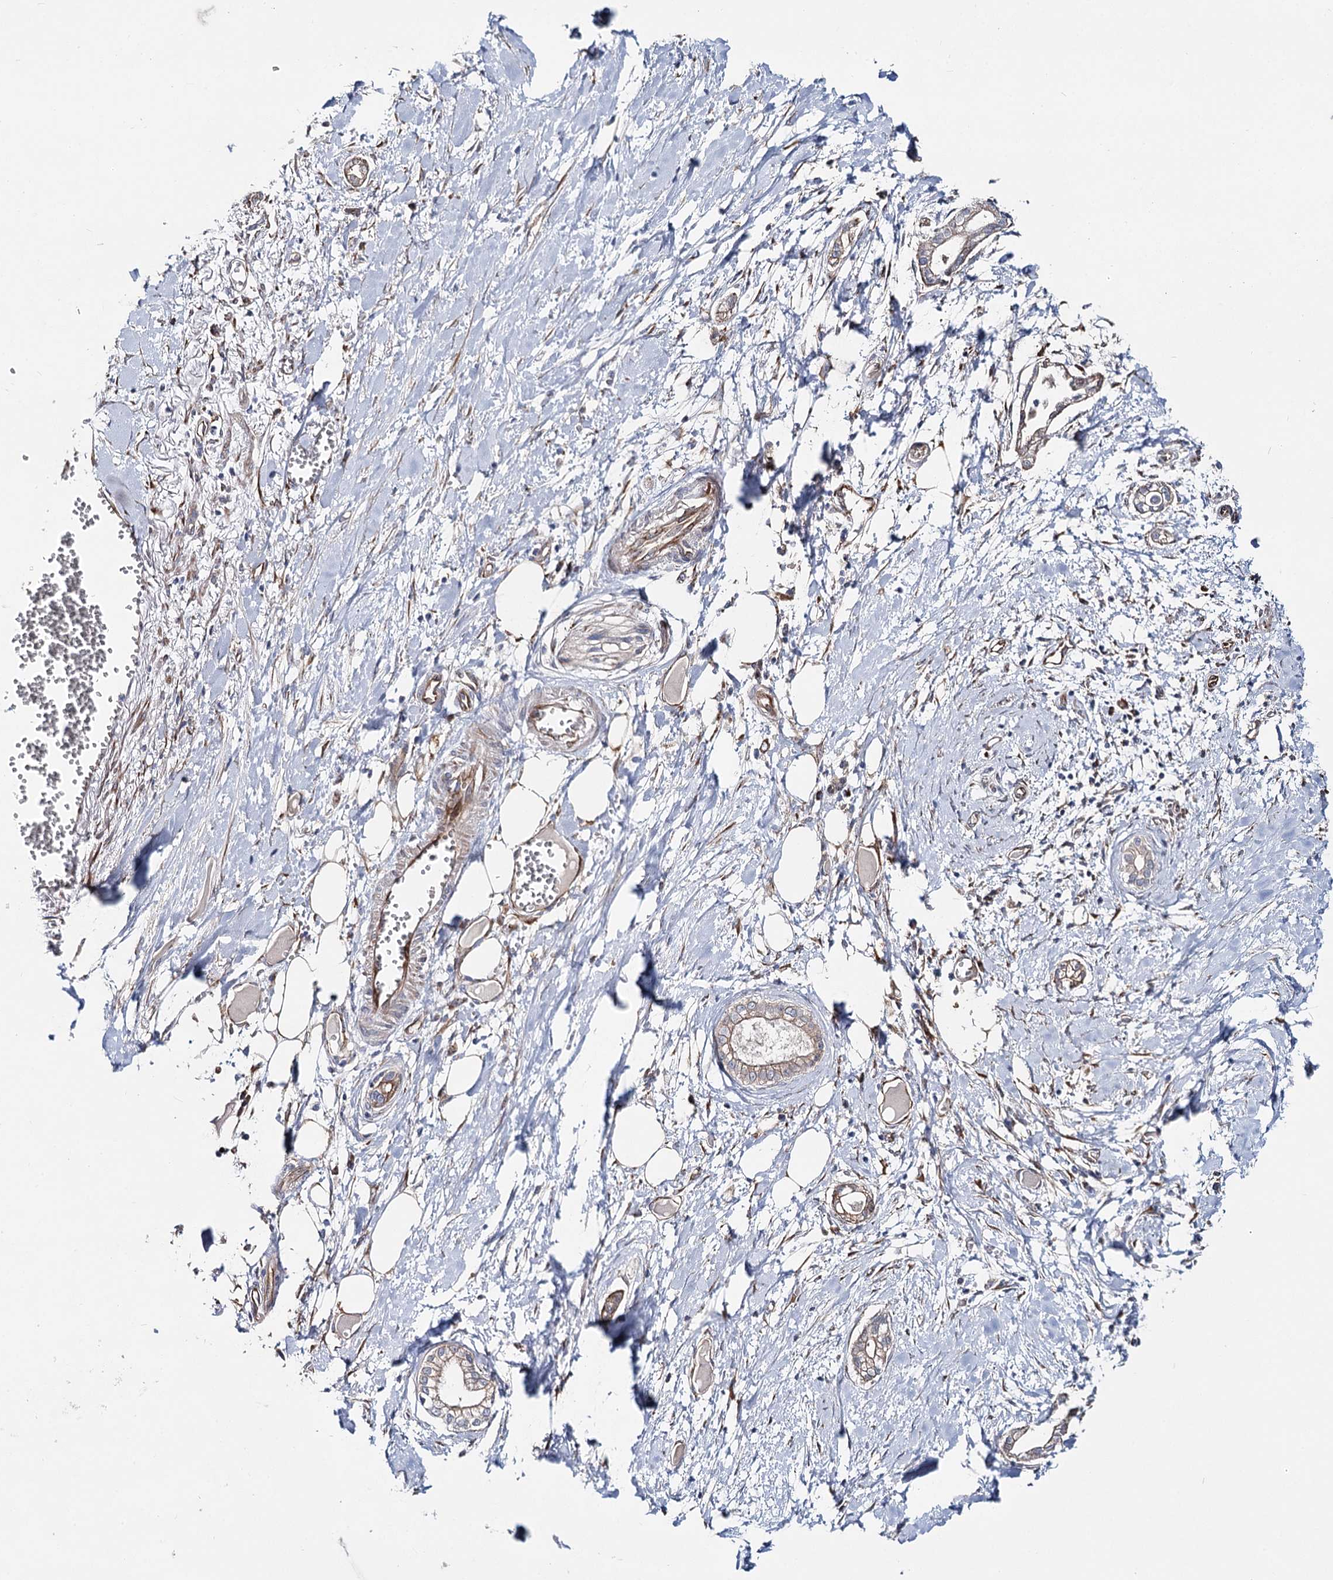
{"staining": {"intensity": "weak", "quantity": "25%-75%", "location": "cytoplasmic/membranous"}, "tissue": "pancreatic cancer", "cell_type": "Tumor cells", "image_type": "cancer", "snomed": [{"axis": "morphology", "description": "Adenocarcinoma, NOS"}, {"axis": "topography", "description": "Pancreas"}], "caption": "Pancreatic cancer (adenocarcinoma) tissue demonstrates weak cytoplasmic/membranous positivity in approximately 25%-75% of tumor cells, visualized by immunohistochemistry. The staining was performed using DAB (3,3'-diaminobenzidine), with brown indicating positive protein expression. Nuclei are stained blue with hematoxylin.", "gene": "CIB4", "patient": {"sex": "male", "age": 68}}